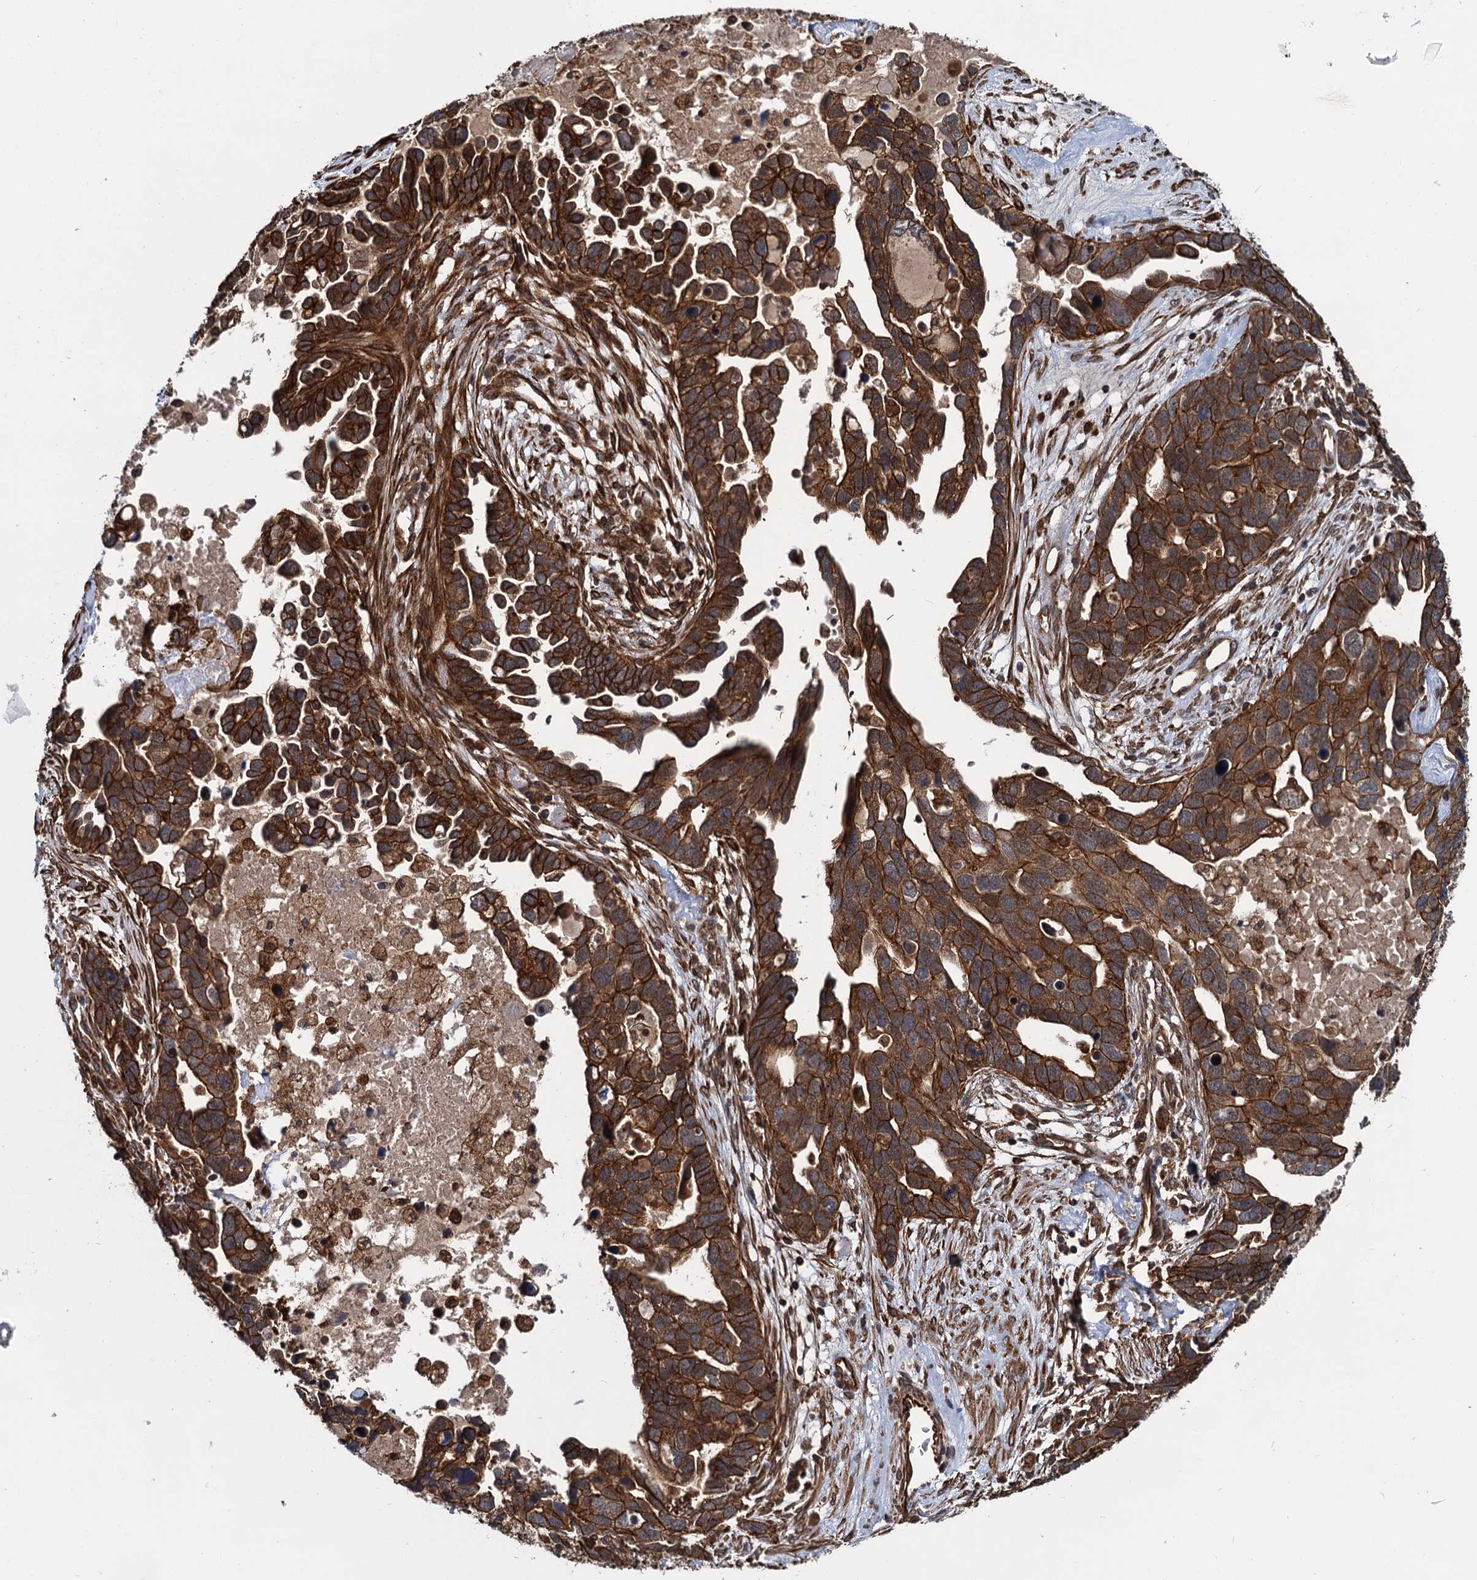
{"staining": {"intensity": "strong", "quantity": ">75%", "location": "cytoplasmic/membranous"}, "tissue": "ovarian cancer", "cell_type": "Tumor cells", "image_type": "cancer", "snomed": [{"axis": "morphology", "description": "Cystadenocarcinoma, serous, NOS"}, {"axis": "topography", "description": "Ovary"}], "caption": "Immunohistochemistry of human serous cystadenocarcinoma (ovarian) reveals high levels of strong cytoplasmic/membranous staining in about >75% of tumor cells. The staining is performed using DAB (3,3'-diaminobenzidine) brown chromogen to label protein expression. The nuclei are counter-stained blue using hematoxylin.", "gene": "ZFYVE19", "patient": {"sex": "female", "age": 54}}